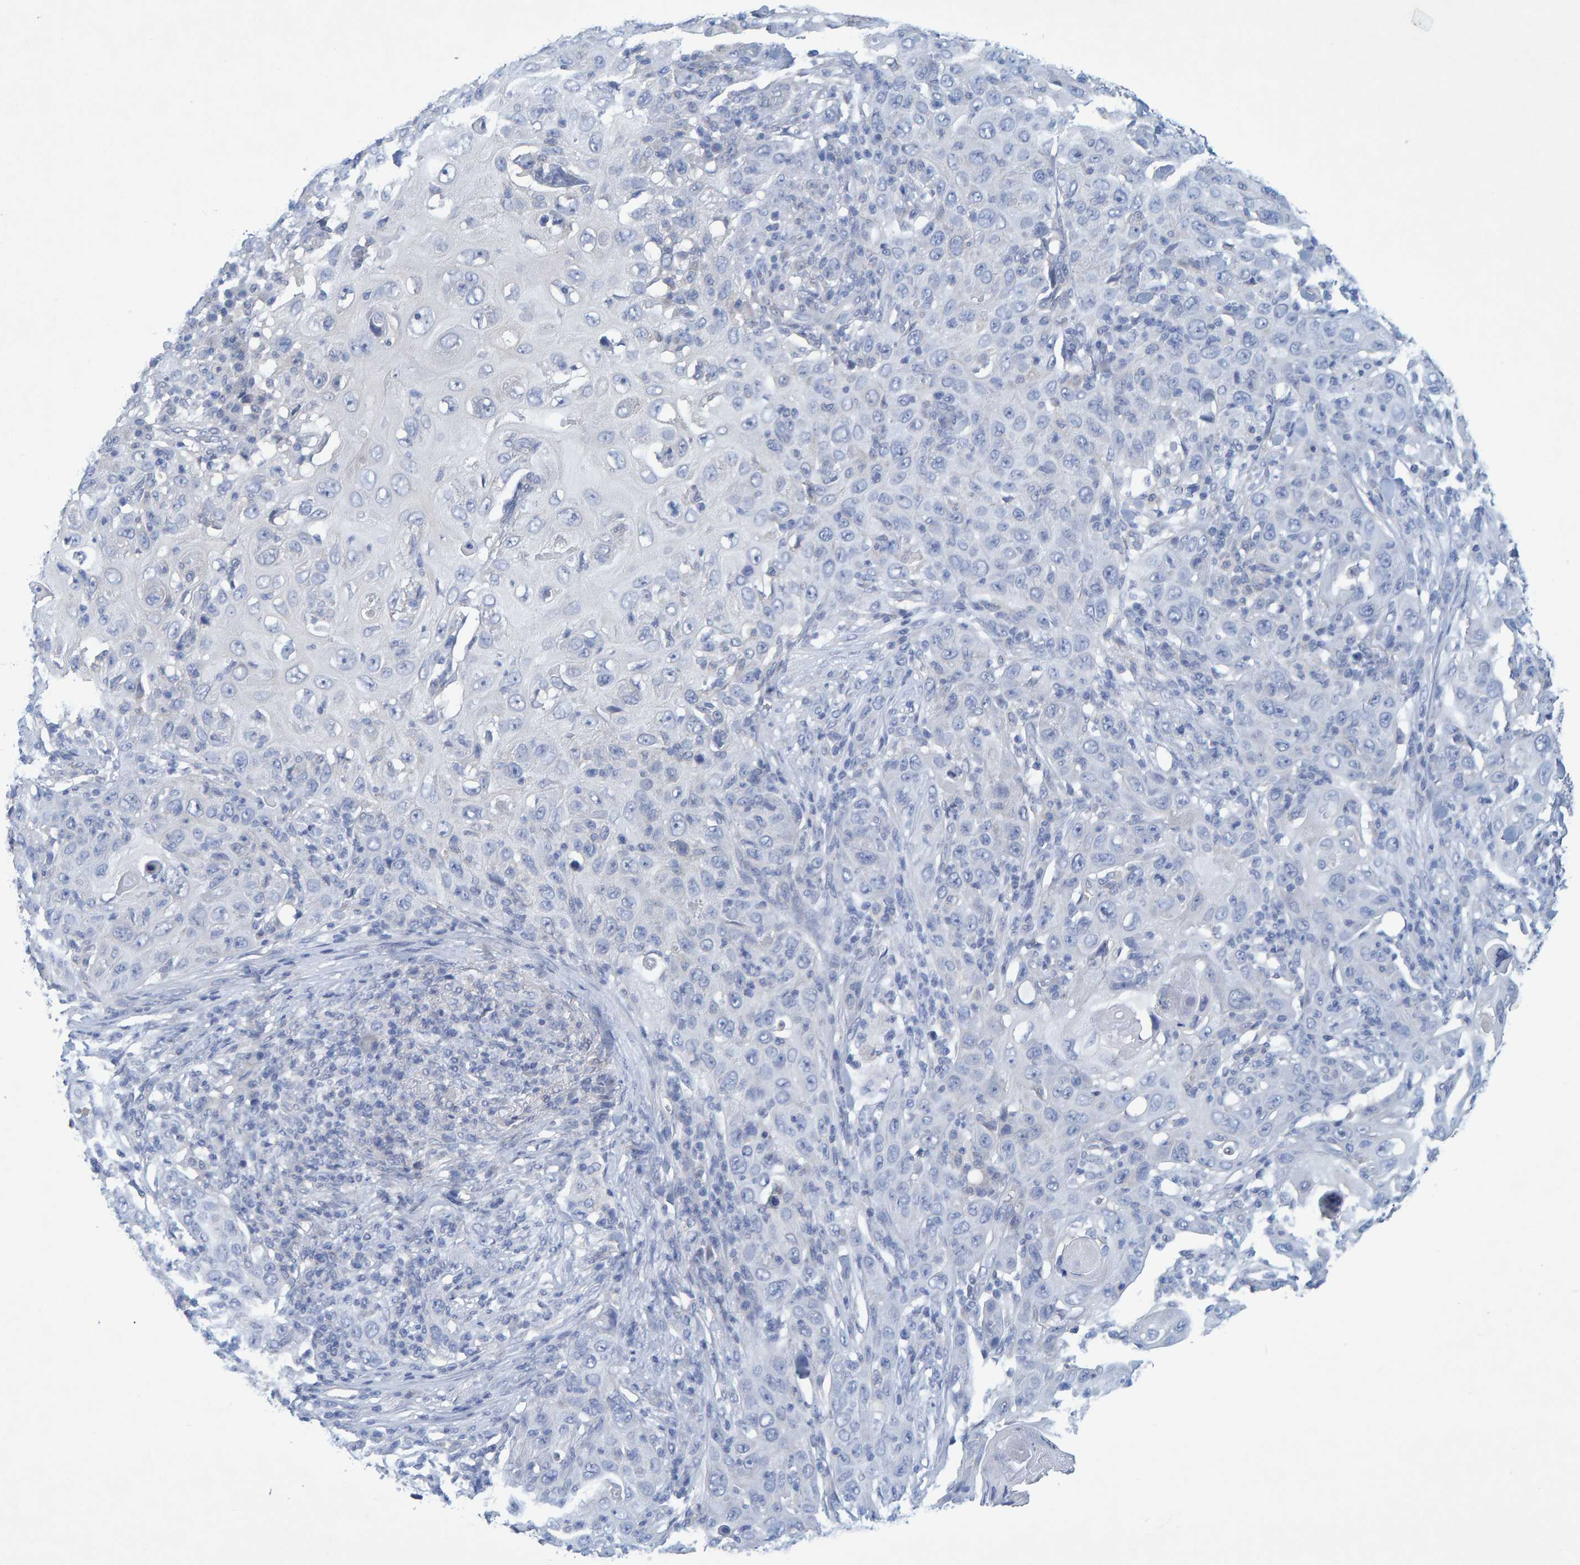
{"staining": {"intensity": "negative", "quantity": "none", "location": "none"}, "tissue": "skin cancer", "cell_type": "Tumor cells", "image_type": "cancer", "snomed": [{"axis": "morphology", "description": "Squamous cell carcinoma, NOS"}, {"axis": "topography", "description": "Skin"}], "caption": "Photomicrograph shows no significant protein expression in tumor cells of squamous cell carcinoma (skin). Brightfield microscopy of immunohistochemistry stained with DAB (brown) and hematoxylin (blue), captured at high magnification.", "gene": "ALAD", "patient": {"sex": "female", "age": 88}}